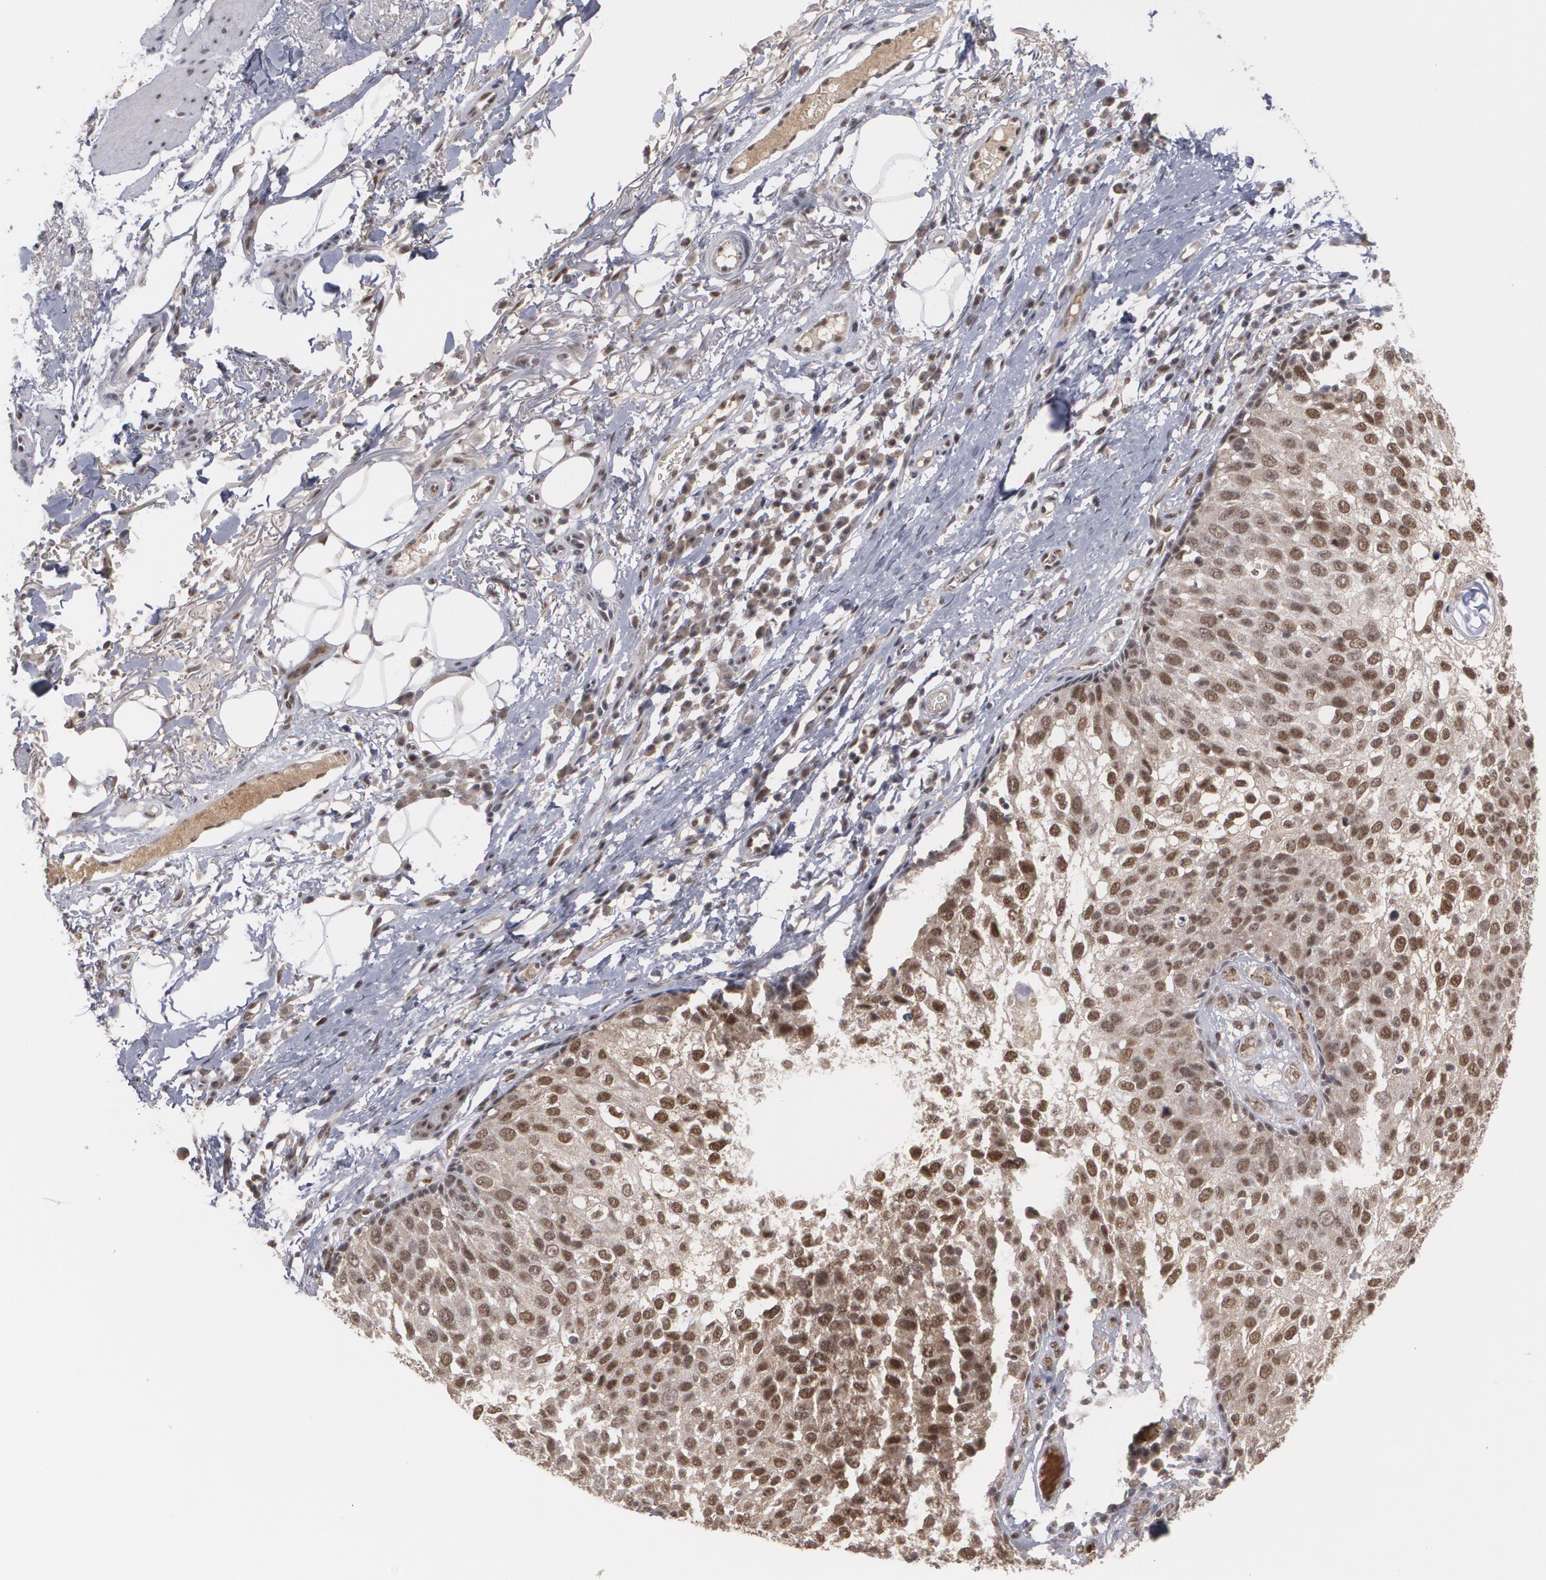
{"staining": {"intensity": "strong", "quantity": ">75%", "location": "nuclear"}, "tissue": "skin cancer", "cell_type": "Tumor cells", "image_type": "cancer", "snomed": [{"axis": "morphology", "description": "Squamous cell carcinoma, NOS"}, {"axis": "topography", "description": "Skin"}], "caption": "A high amount of strong nuclear staining is seen in approximately >75% of tumor cells in skin cancer (squamous cell carcinoma) tissue.", "gene": "INTS6", "patient": {"sex": "male", "age": 87}}